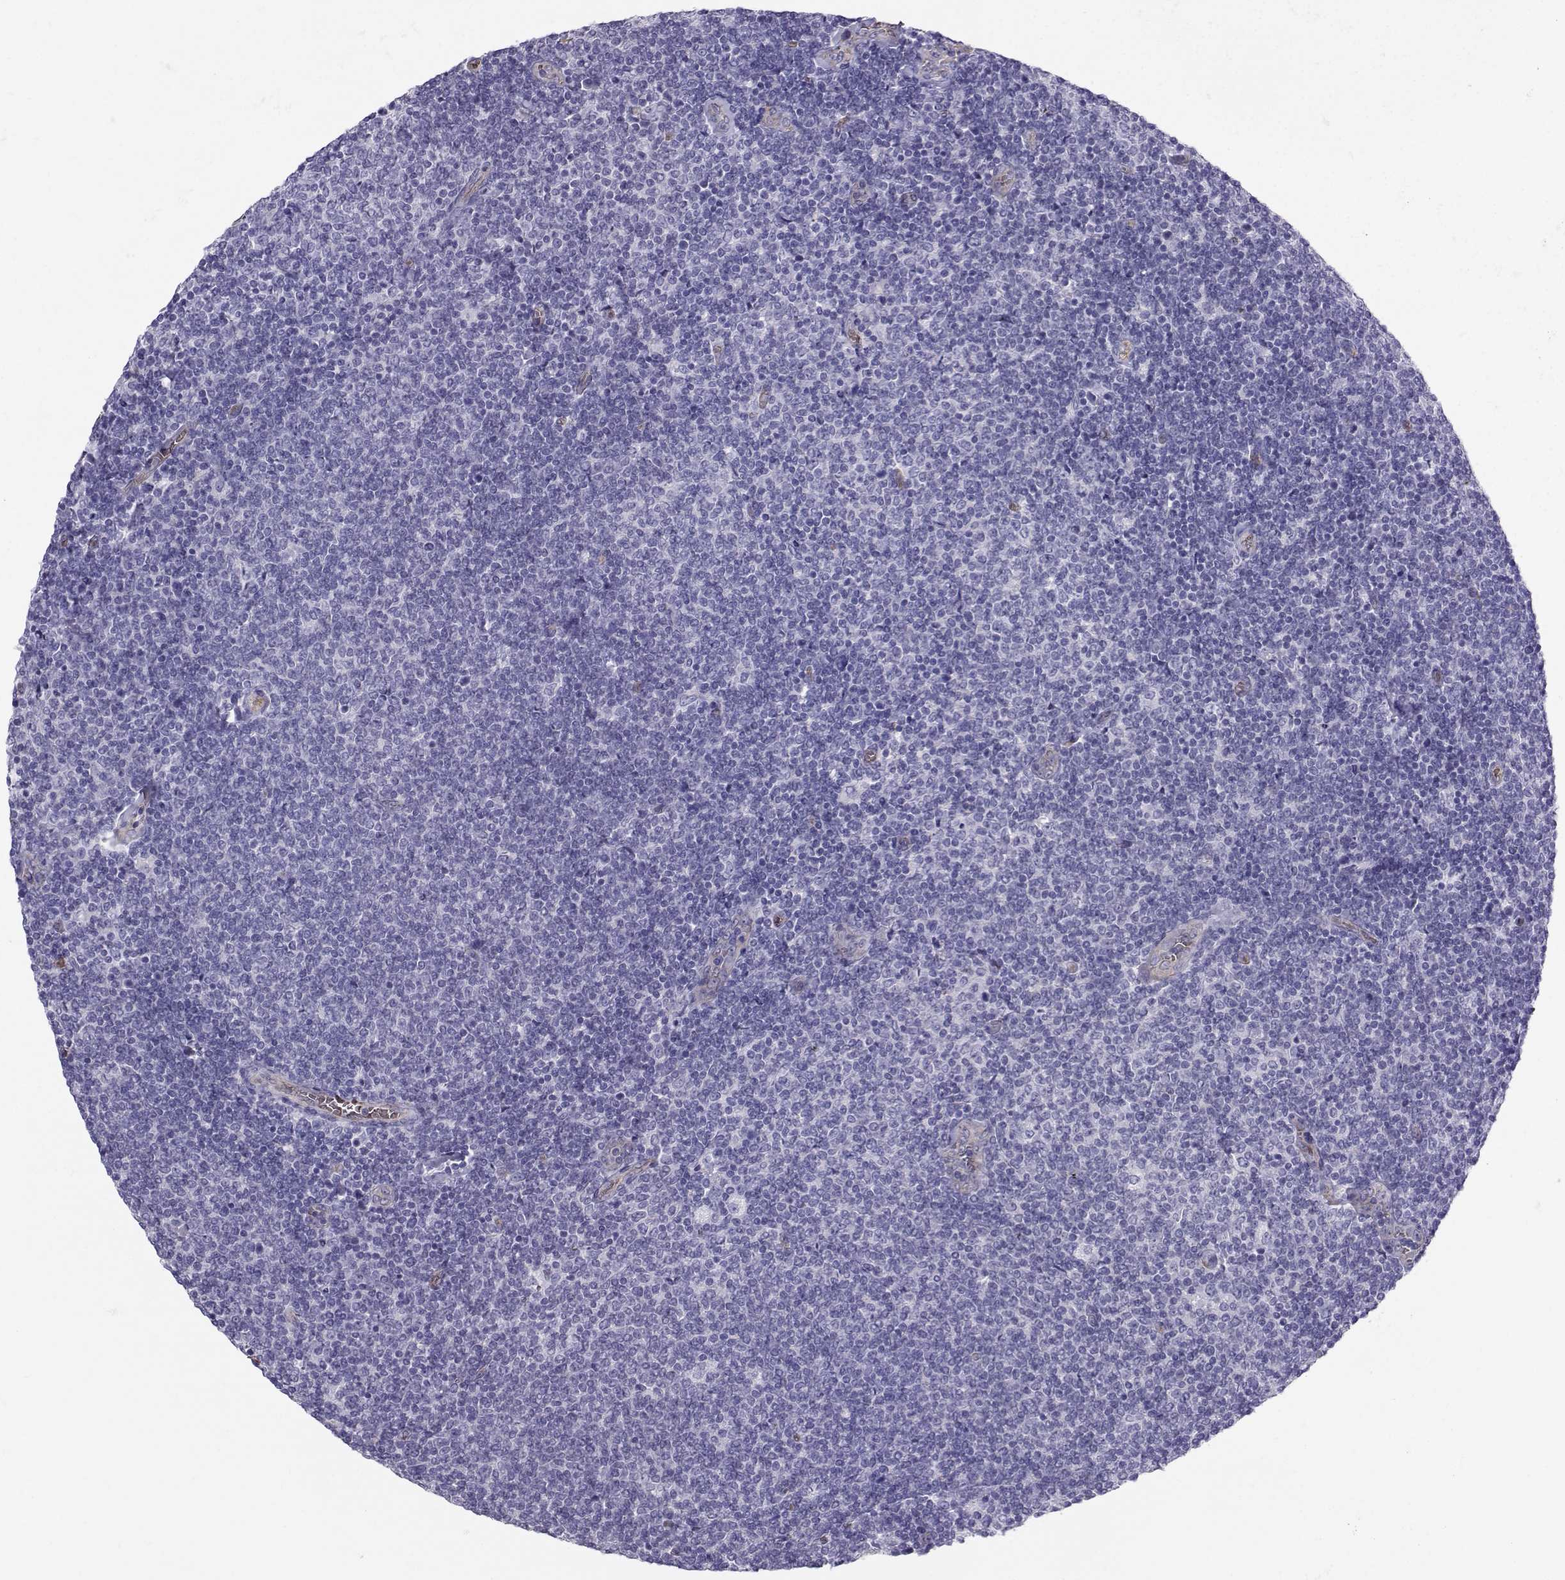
{"staining": {"intensity": "negative", "quantity": "none", "location": "none"}, "tissue": "lymphoma", "cell_type": "Tumor cells", "image_type": "cancer", "snomed": [{"axis": "morphology", "description": "Malignant lymphoma, non-Hodgkin's type, Low grade"}, {"axis": "topography", "description": "Lymph node"}], "caption": "High power microscopy photomicrograph of an immunohistochemistry (IHC) micrograph of lymphoma, revealing no significant staining in tumor cells.", "gene": "CLUL1", "patient": {"sex": "male", "age": 52}}